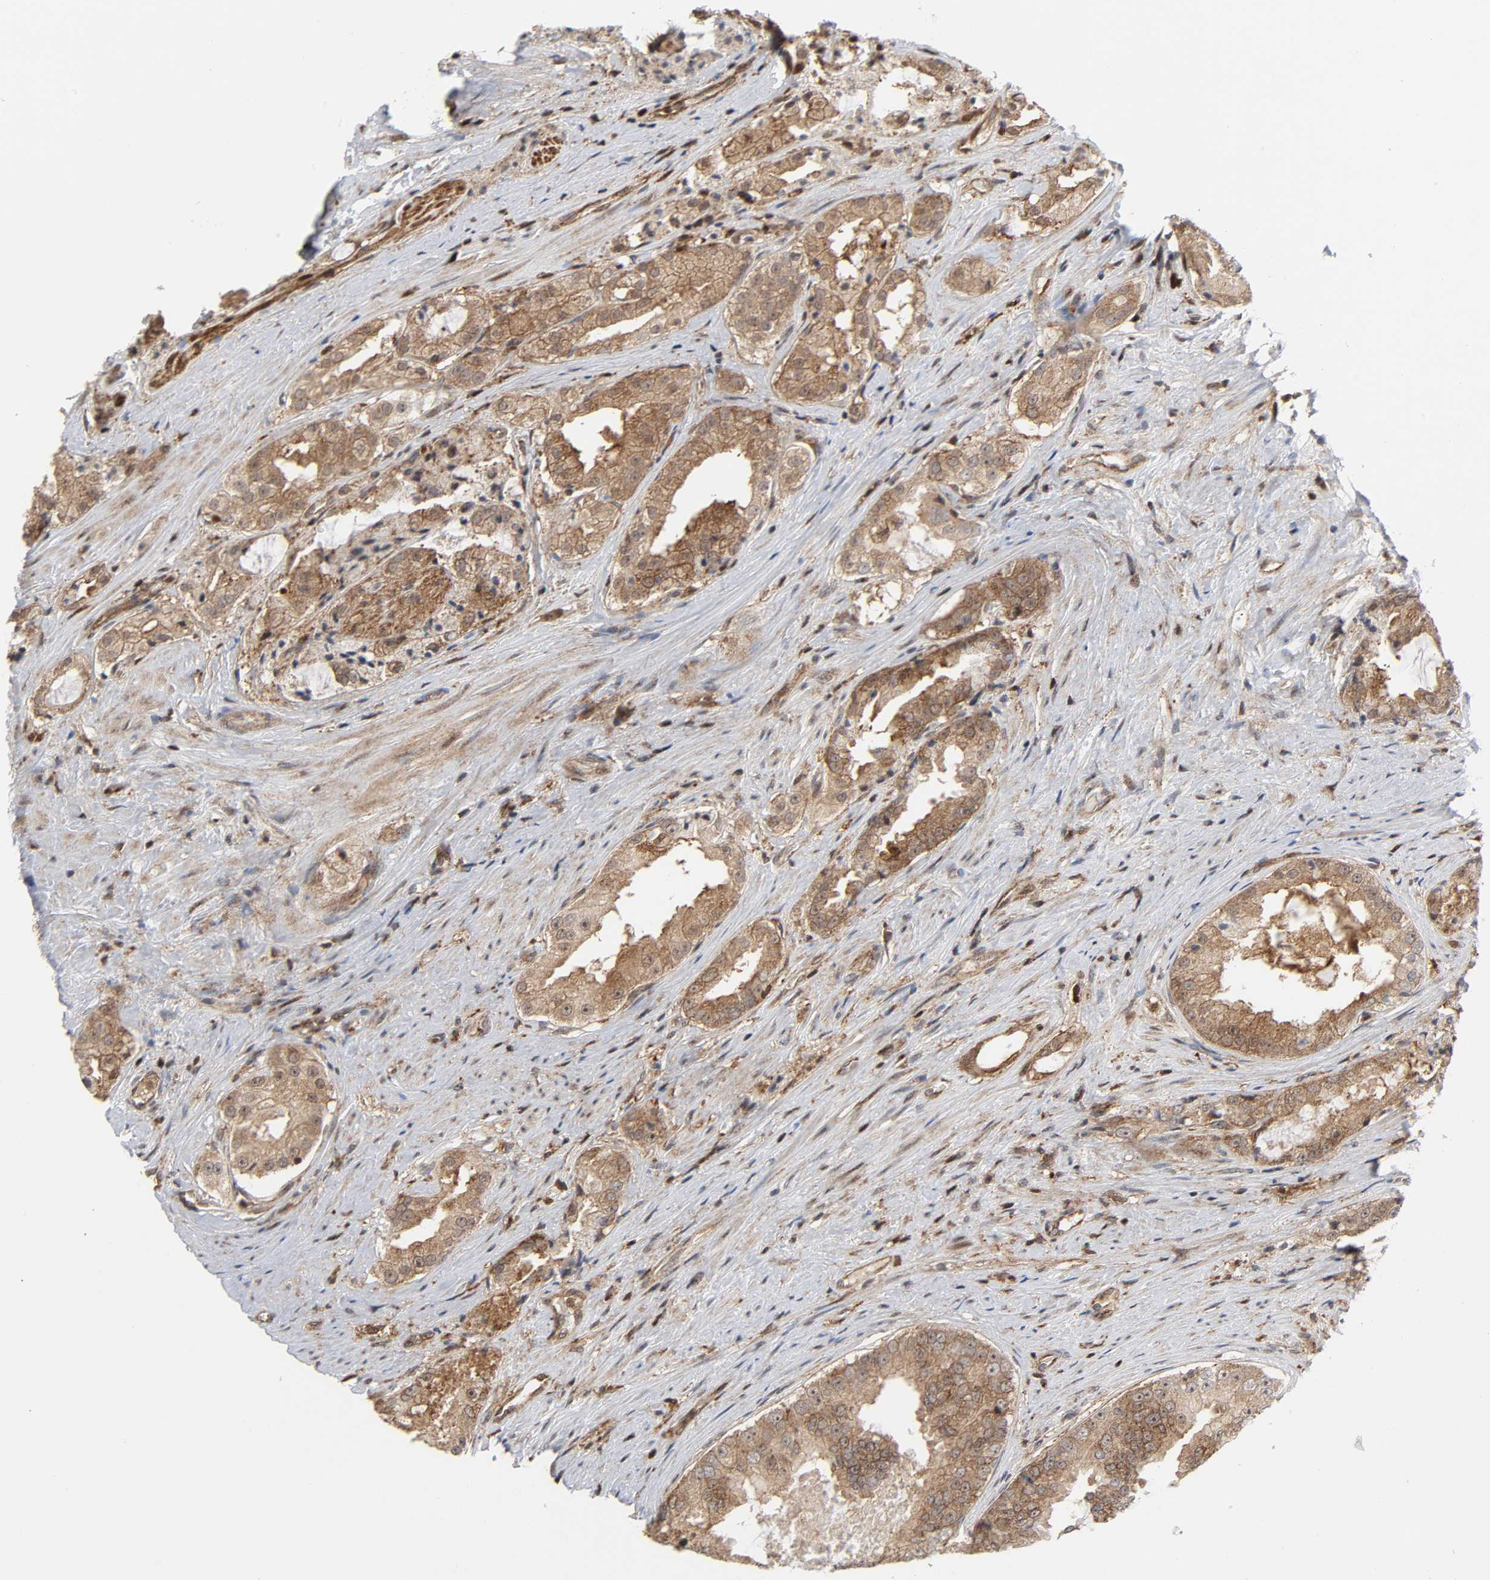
{"staining": {"intensity": "moderate", "quantity": ">75%", "location": "cytoplasmic/membranous"}, "tissue": "prostate cancer", "cell_type": "Tumor cells", "image_type": "cancer", "snomed": [{"axis": "morphology", "description": "Adenocarcinoma, High grade"}, {"axis": "topography", "description": "Prostate"}], "caption": "Immunohistochemical staining of human prostate cancer shows medium levels of moderate cytoplasmic/membranous positivity in about >75% of tumor cells.", "gene": "MAPK1", "patient": {"sex": "male", "age": 73}}